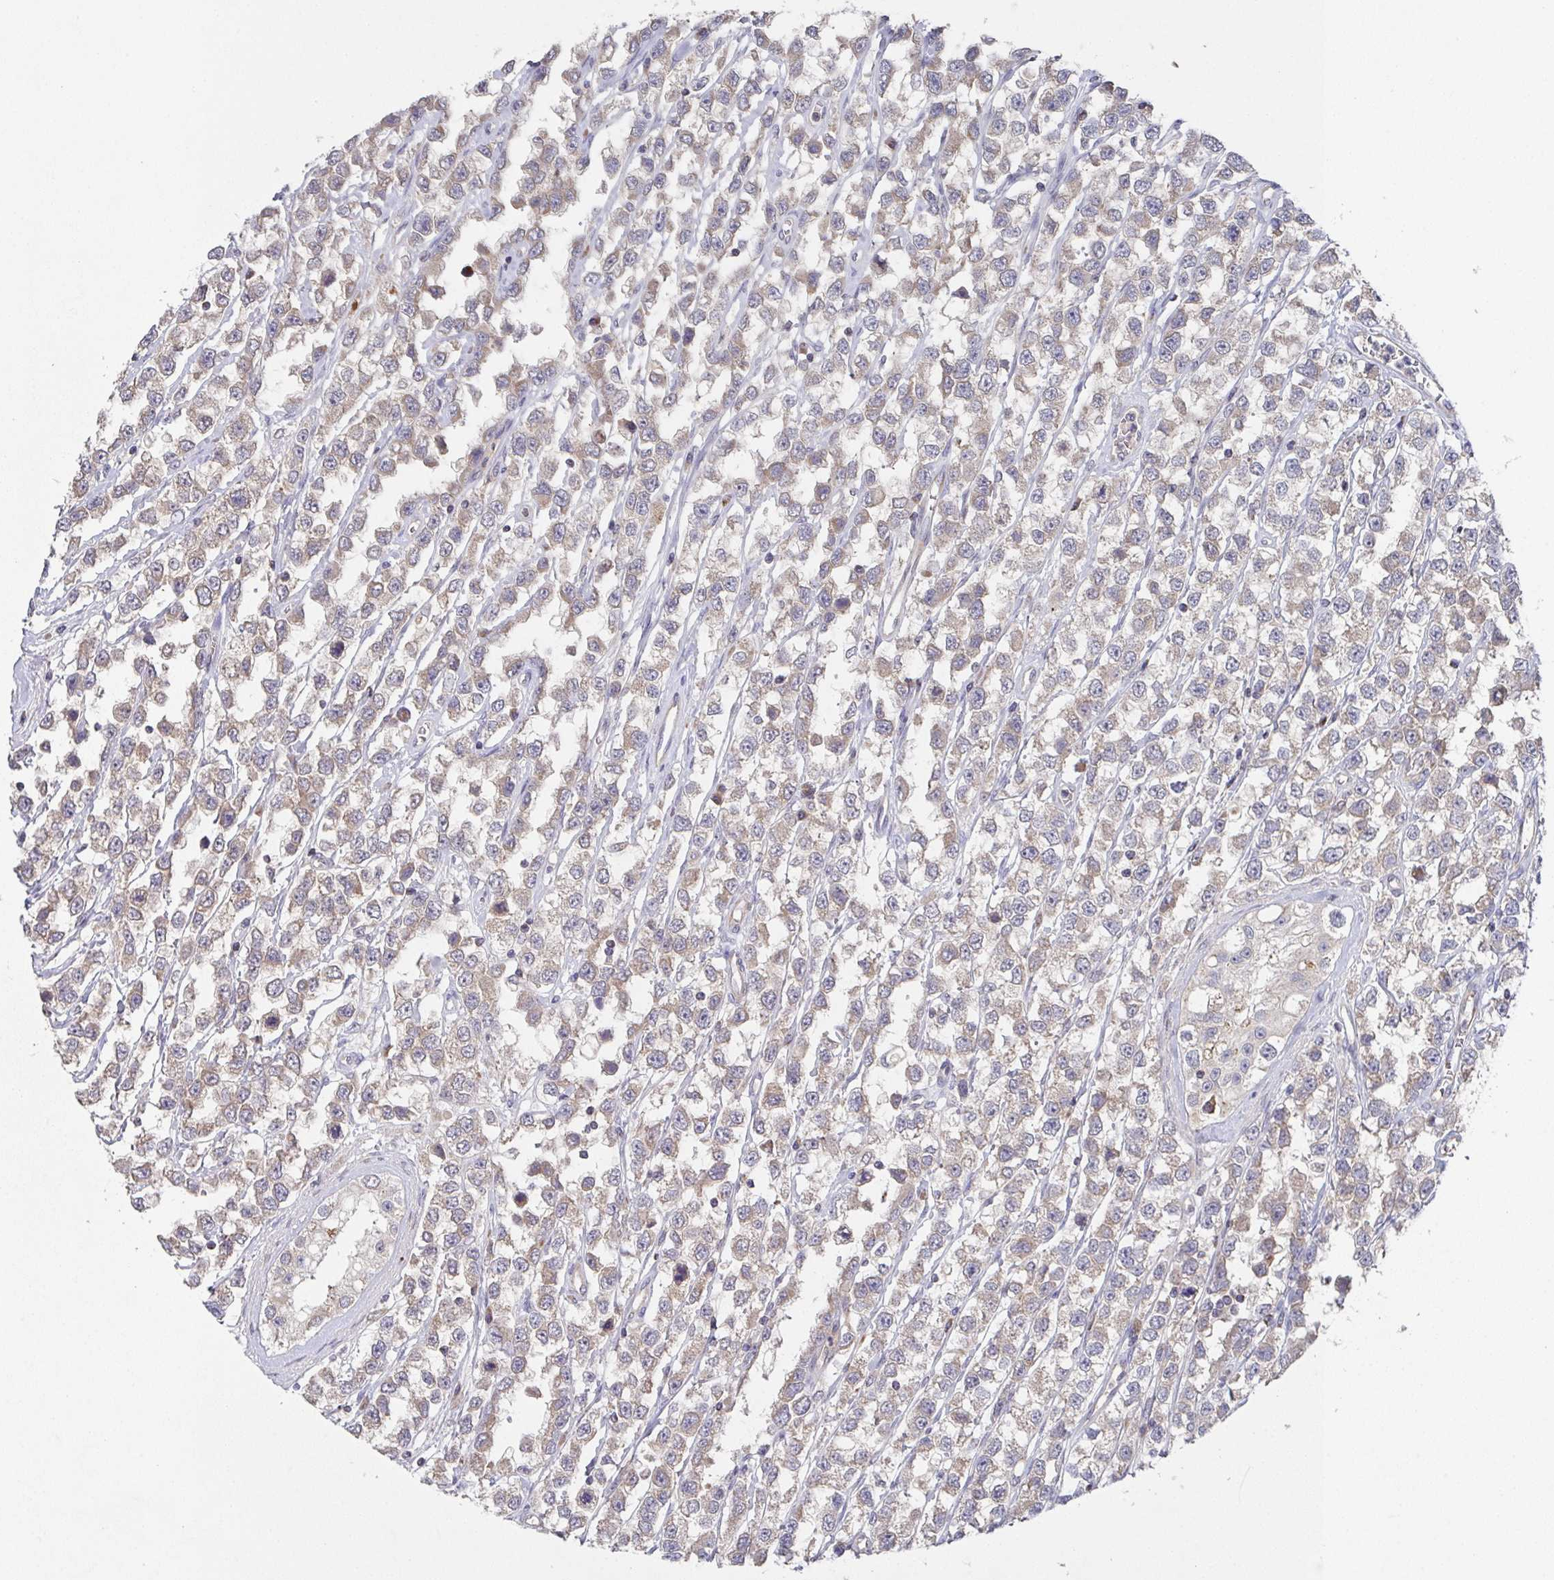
{"staining": {"intensity": "weak", "quantity": "<25%", "location": "cytoplasmic/membranous"}, "tissue": "testis cancer", "cell_type": "Tumor cells", "image_type": "cancer", "snomed": [{"axis": "morphology", "description": "Seminoma, NOS"}, {"axis": "topography", "description": "Testis"}], "caption": "The micrograph displays no staining of tumor cells in testis seminoma.", "gene": "MT-ND3", "patient": {"sex": "male", "age": 34}}